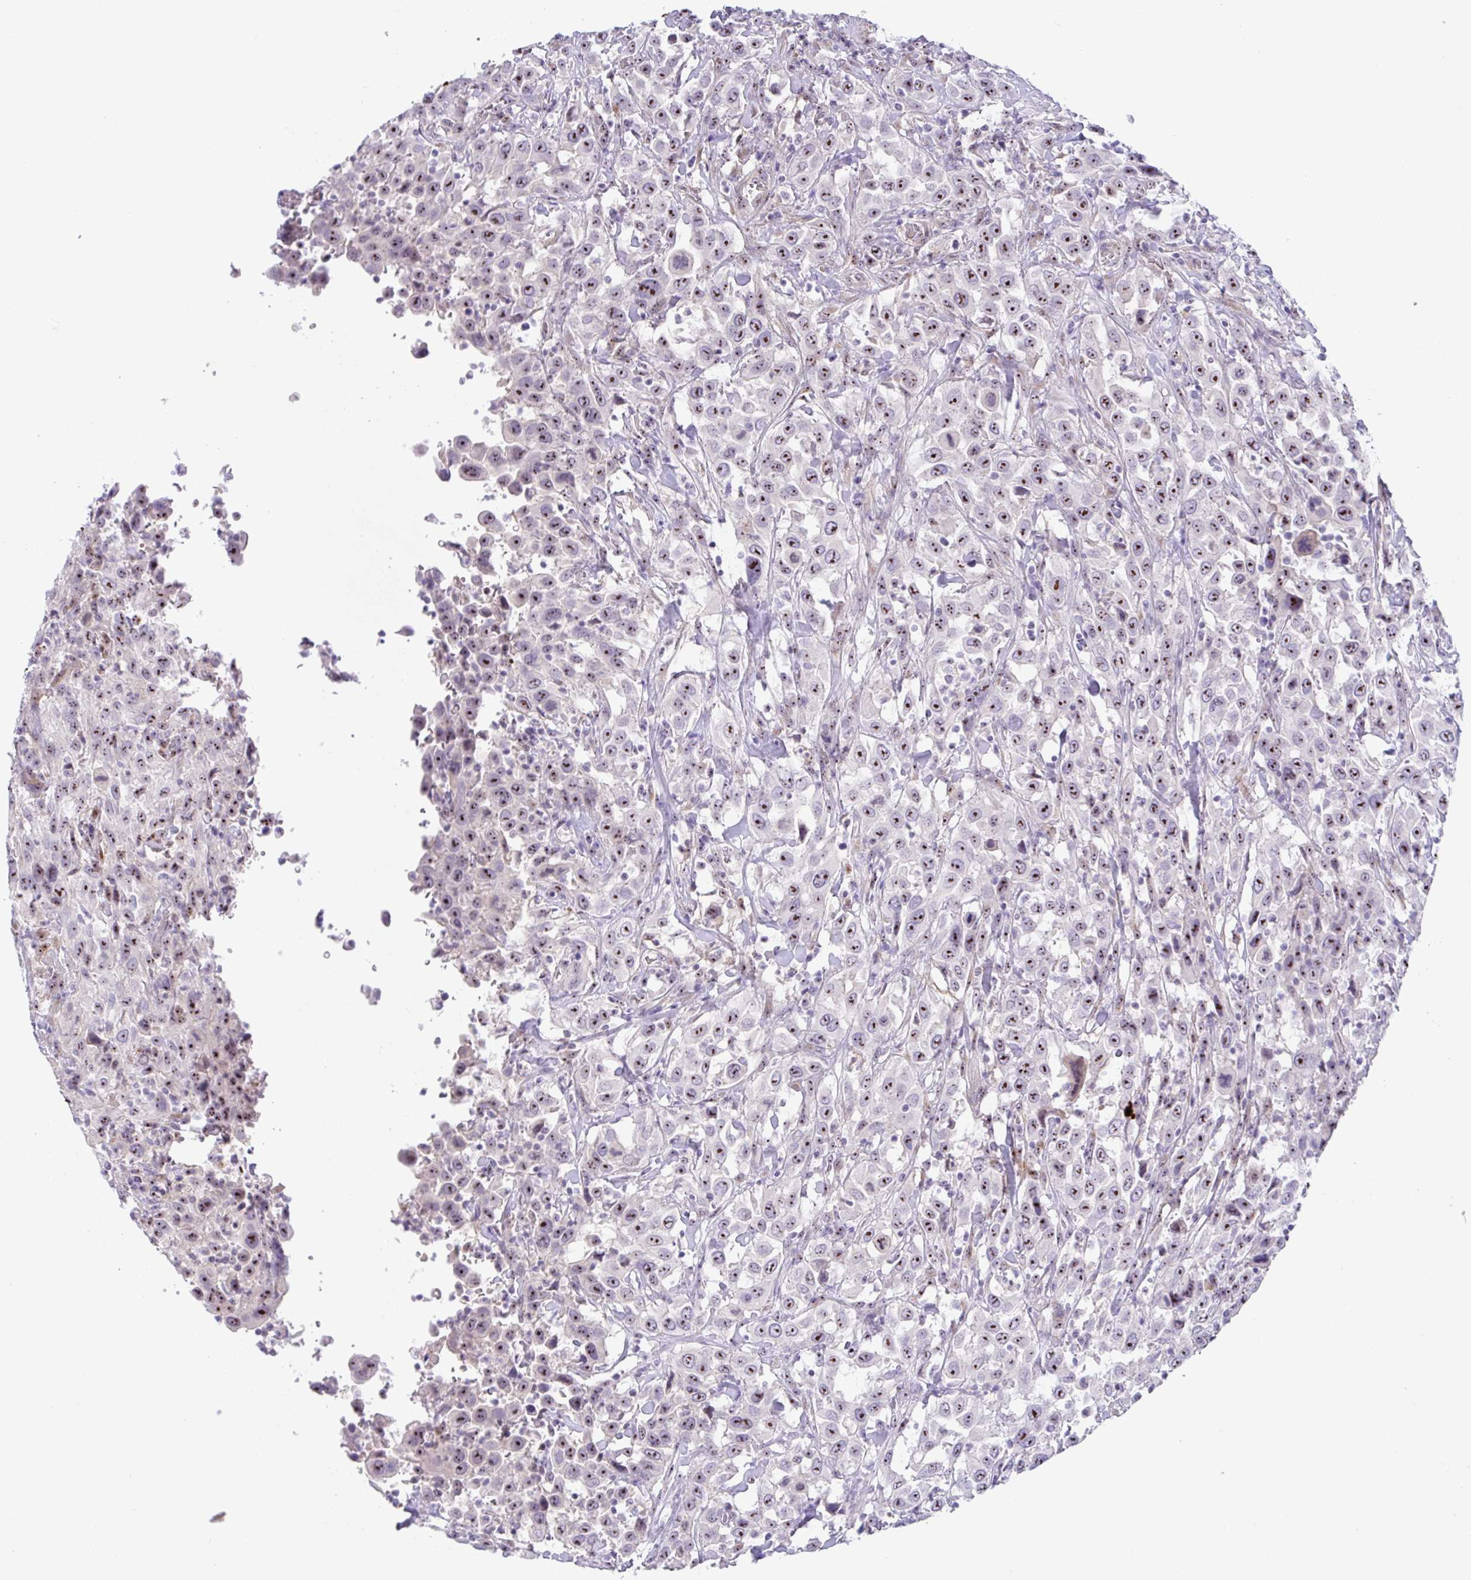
{"staining": {"intensity": "strong", "quantity": ">75%", "location": "nuclear"}, "tissue": "urothelial cancer", "cell_type": "Tumor cells", "image_type": "cancer", "snomed": [{"axis": "morphology", "description": "Urothelial carcinoma, High grade"}, {"axis": "topography", "description": "Urinary bladder"}], "caption": "Protein expression analysis of human urothelial carcinoma (high-grade) reveals strong nuclear staining in approximately >75% of tumor cells.", "gene": "MXRA8", "patient": {"sex": "male", "age": 61}}